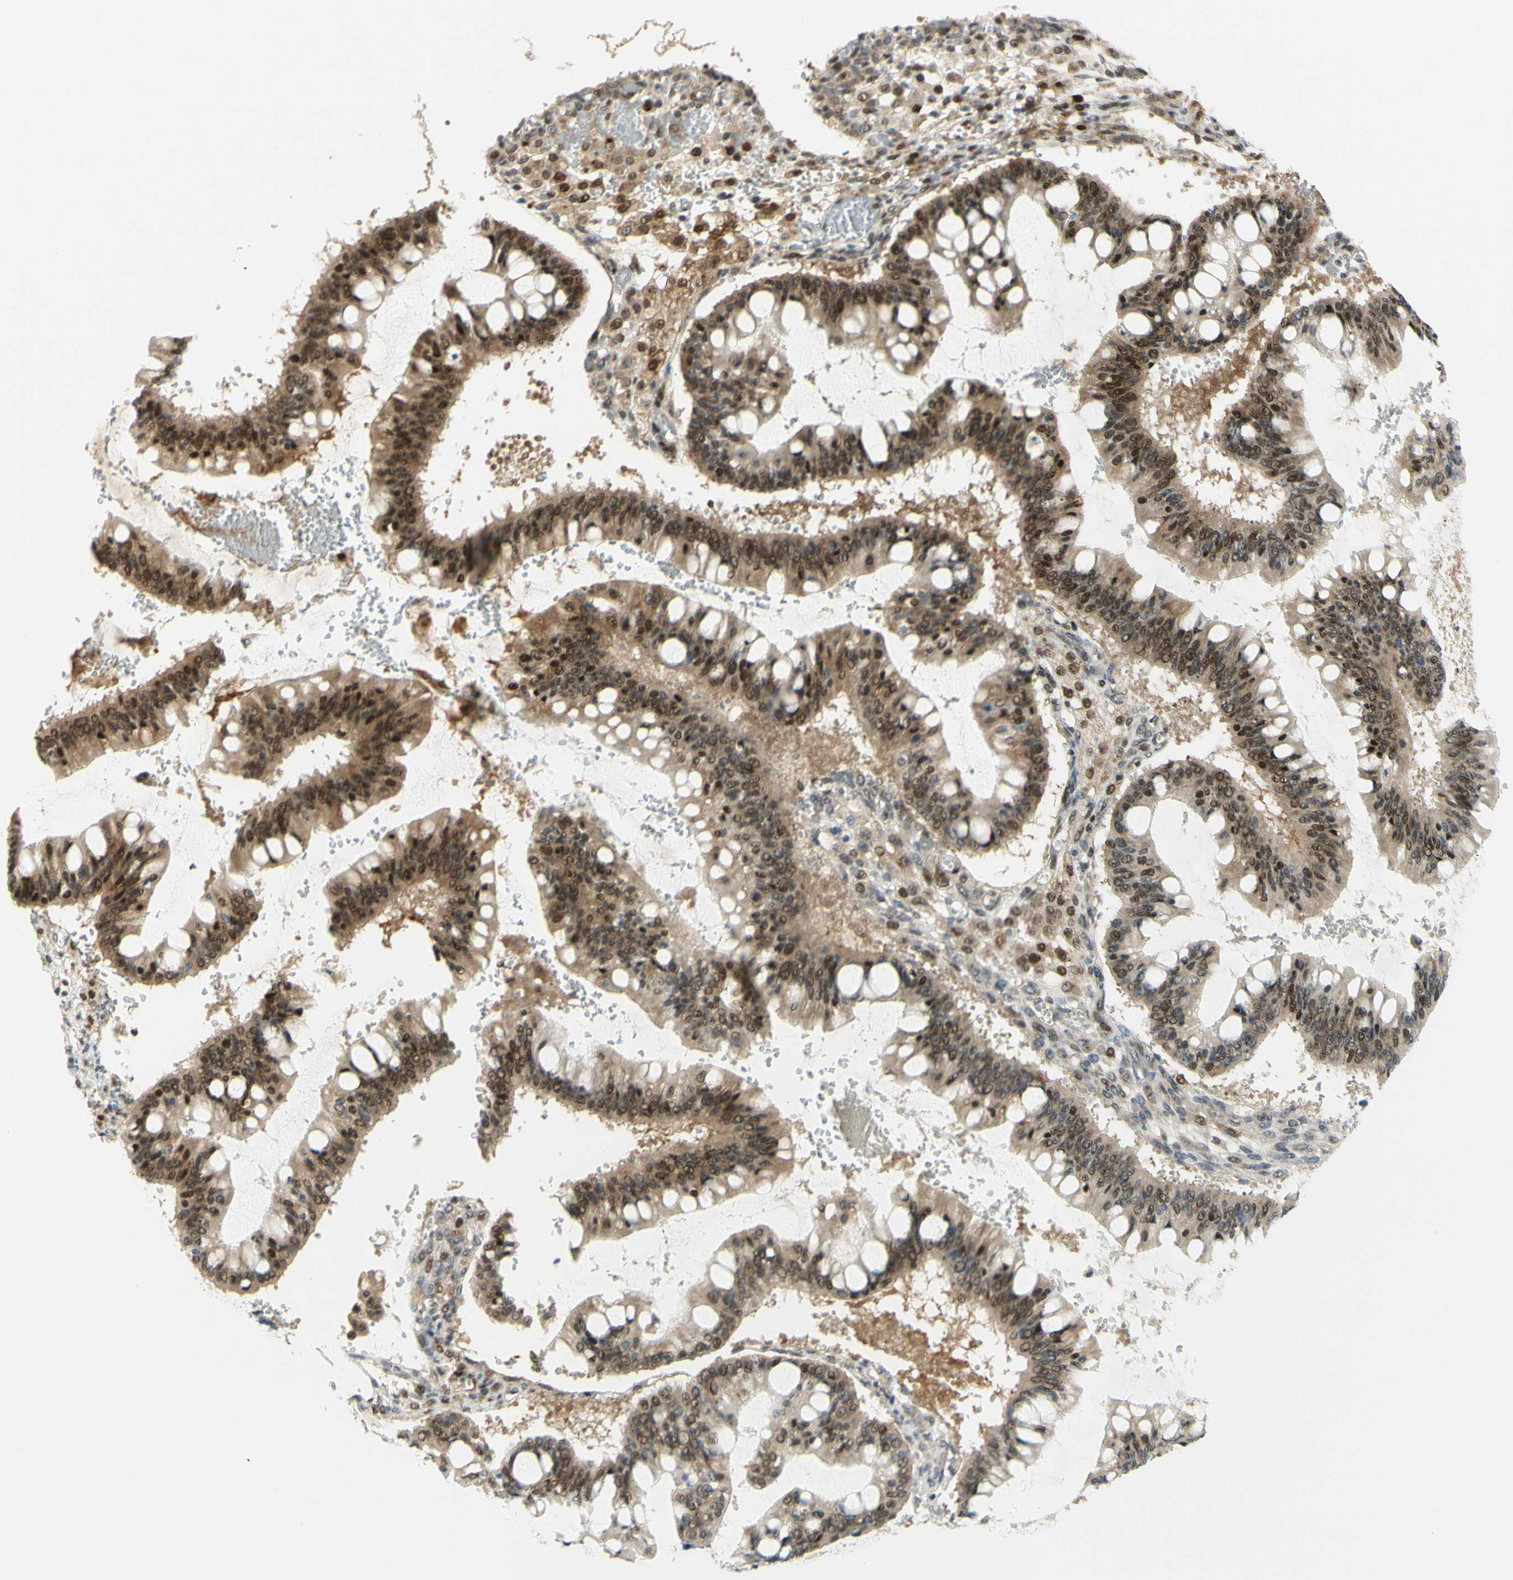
{"staining": {"intensity": "moderate", "quantity": ">75%", "location": "cytoplasmic/membranous,nuclear"}, "tissue": "ovarian cancer", "cell_type": "Tumor cells", "image_type": "cancer", "snomed": [{"axis": "morphology", "description": "Cystadenocarcinoma, mucinous, NOS"}, {"axis": "topography", "description": "Ovary"}], "caption": "This is an image of immunohistochemistry staining of ovarian mucinous cystadenocarcinoma, which shows moderate positivity in the cytoplasmic/membranous and nuclear of tumor cells.", "gene": "DDX1", "patient": {"sex": "female", "age": 73}}